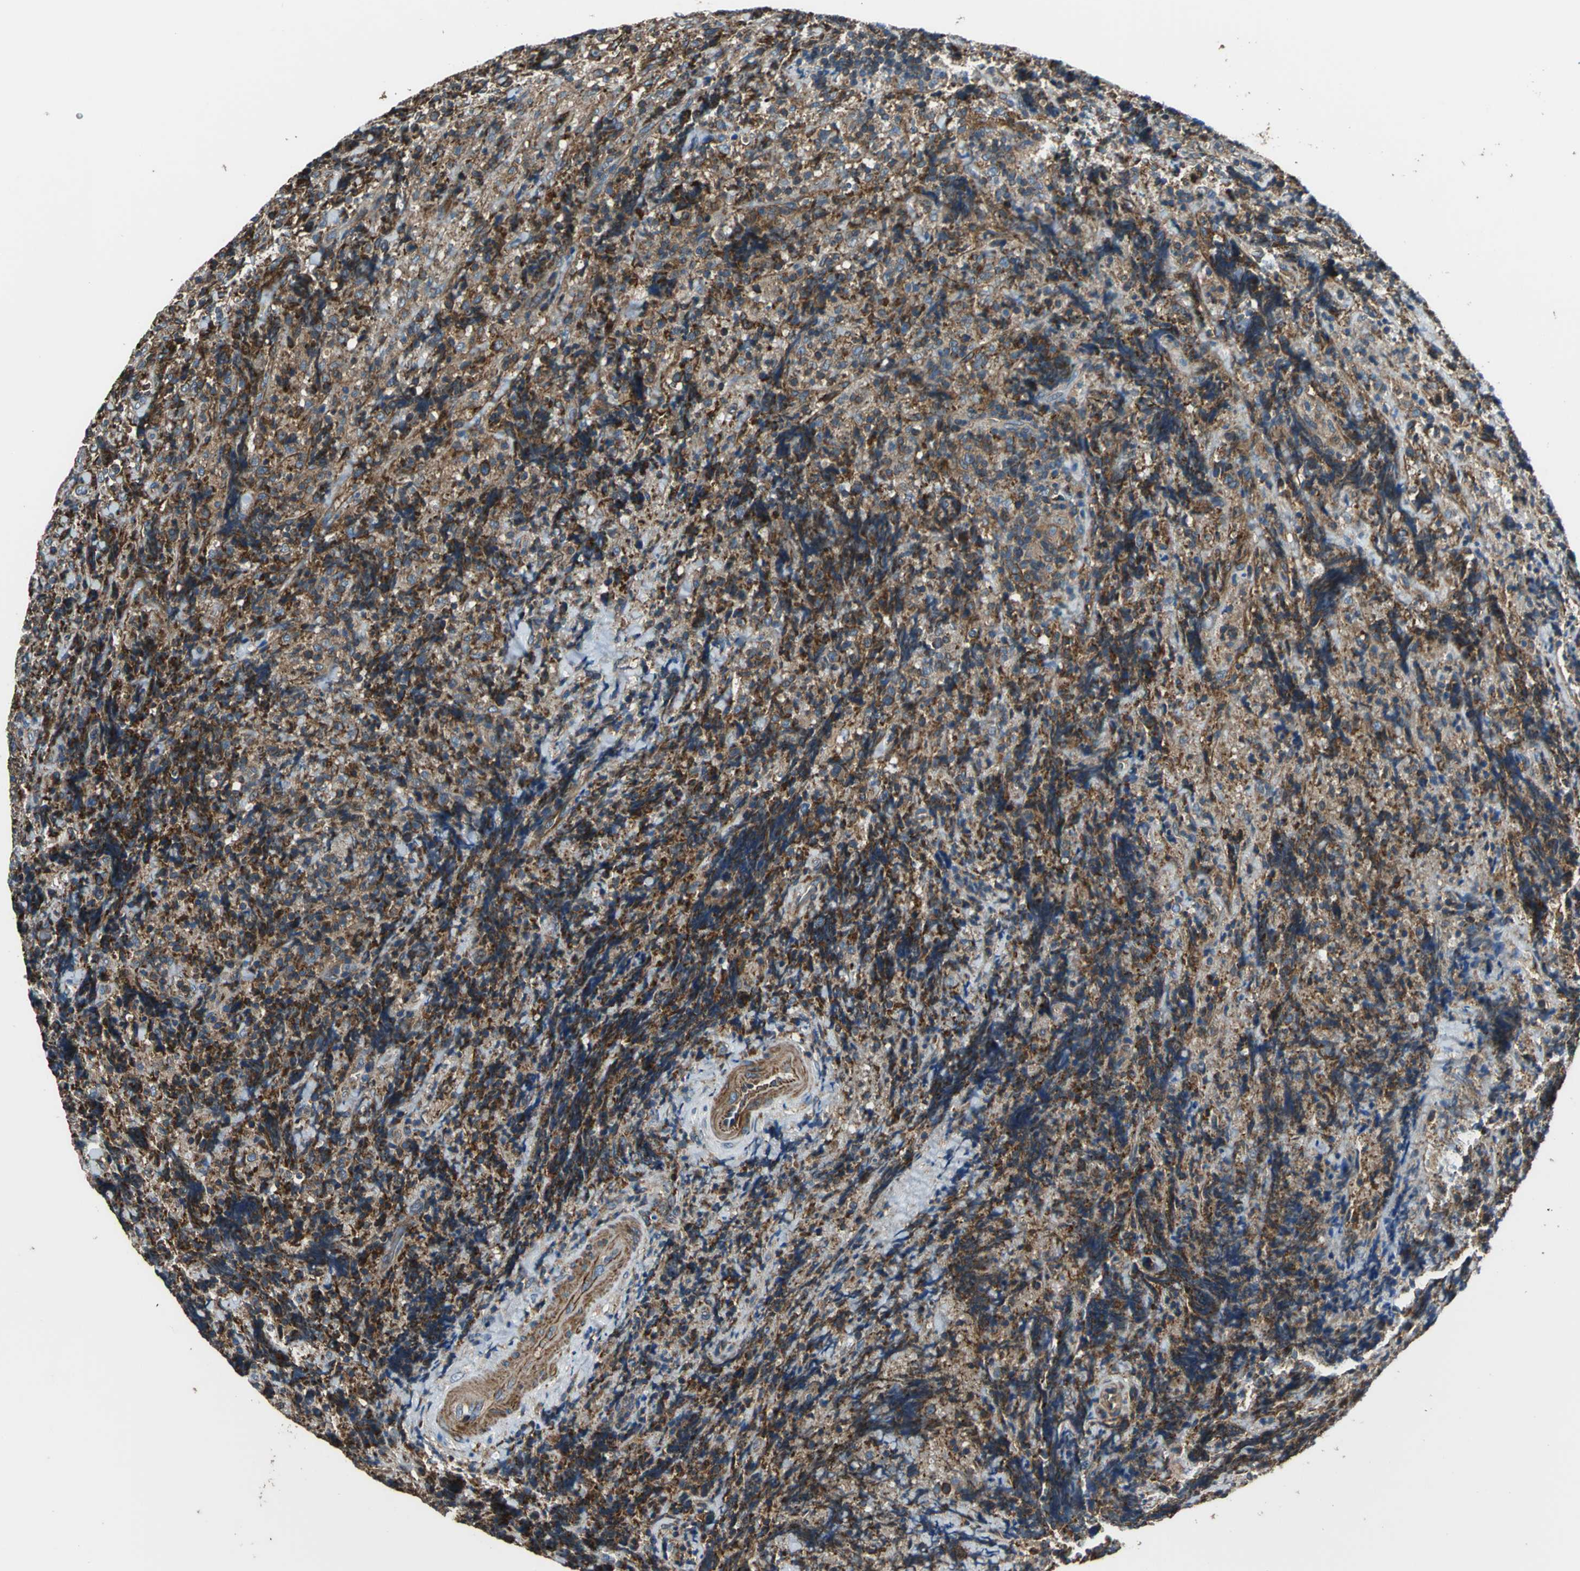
{"staining": {"intensity": "strong", "quantity": ">75%", "location": "cytoplasmic/membranous"}, "tissue": "lymphoma", "cell_type": "Tumor cells", "image_type": "cancer", "snomed": [{"axis": "morphology", "description": "Malignant lymphoma, non-Hodgkin's type, High grade"}, {"axis": "topography", "description": "Tonsil"}], "caption": "Lymphoma was stained to show a protein in brown. There is high levels of strong cytoplasmic/membranous expression in approximately >75% of tumor cells.", "gene": "PARVA", "patient": {"sex": "female", "age": 36}}